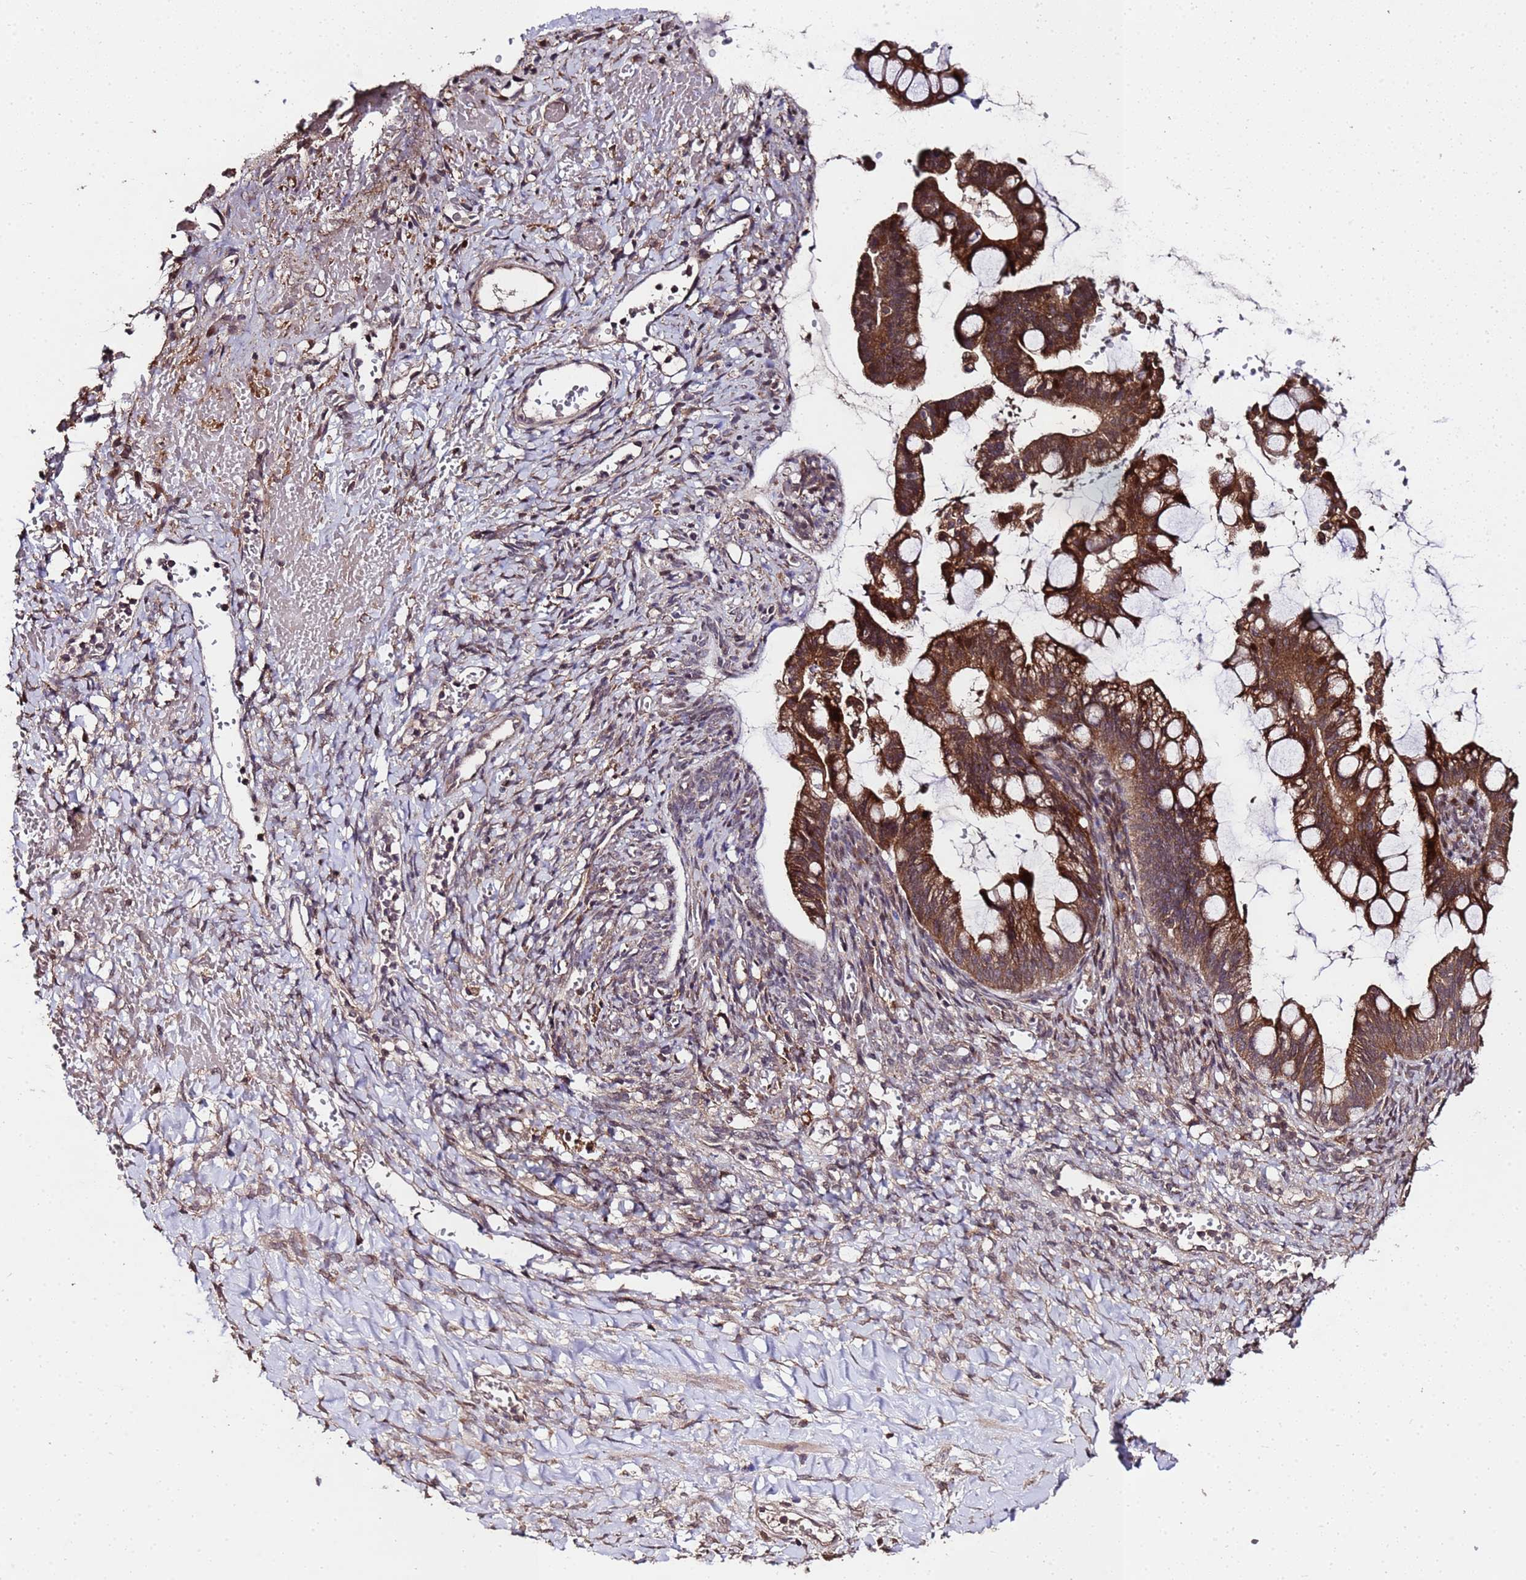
{"staining": {"intensity": "strong", "quantity": ">75%", "location": "cytoplasmic/membranous"}, "tissue": "ovarian cancer", "cell_type": "Tumor cells", "image_type": "cancer", "snomed": [{"axis": "morphology", "description": "Cystadenocarcinoma, mucinous, NOS"}, {"axis": "topography", "description": "Ovary"}], "caption": "A photomicrograph showing strong cytoplasmic/membranous expression in approximately >75% of tumor cells in mucinous cystadenocarcinoma (ovarian), as visualized by brown immunohistochemical staining.", "gene": "PRODH", "patient": {"sex": "female", "age": 73}}